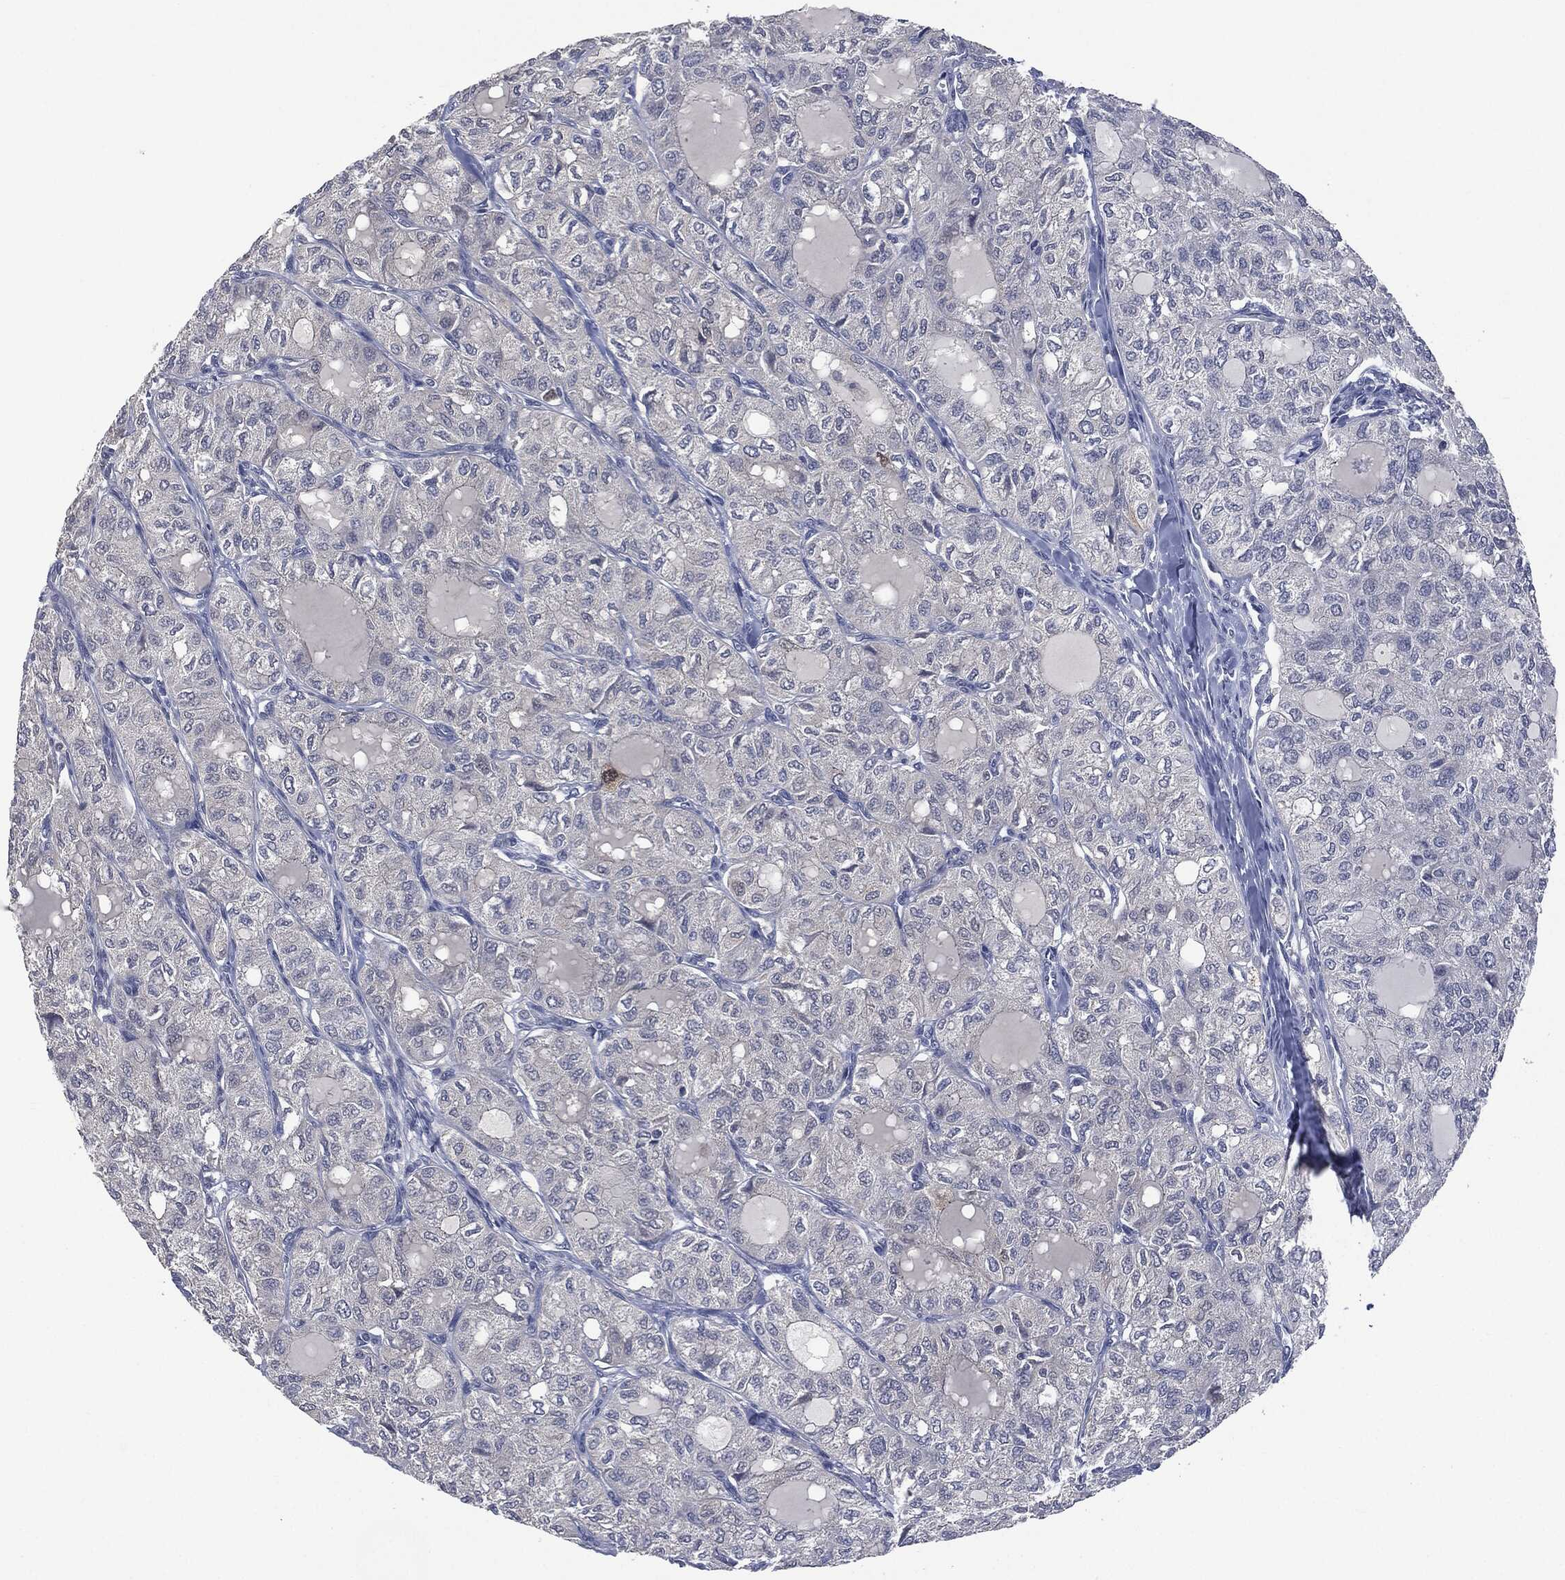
{"staining": {"intensity": "negative", "quantity": "none", "location": "none"}, "tissue": "thyroid cancer", "cell_type": "Tumor cells", "image_type": "cancer", "snomed": [{"axis": "morphology", "description": "Follicular adenoma carcinoma, NOS"}, {"axis": "topography", "description": "Thyroid gland"}], "caption": "This micrograph is of thyroid follicular adenoma carcinoma stained with IHC to label a protein in brown with the nuclei are counter-stained blue. There is no expression in tumor cells.", "gene": "IL1RN", "patient": {"sex": "male", "age": 75}}